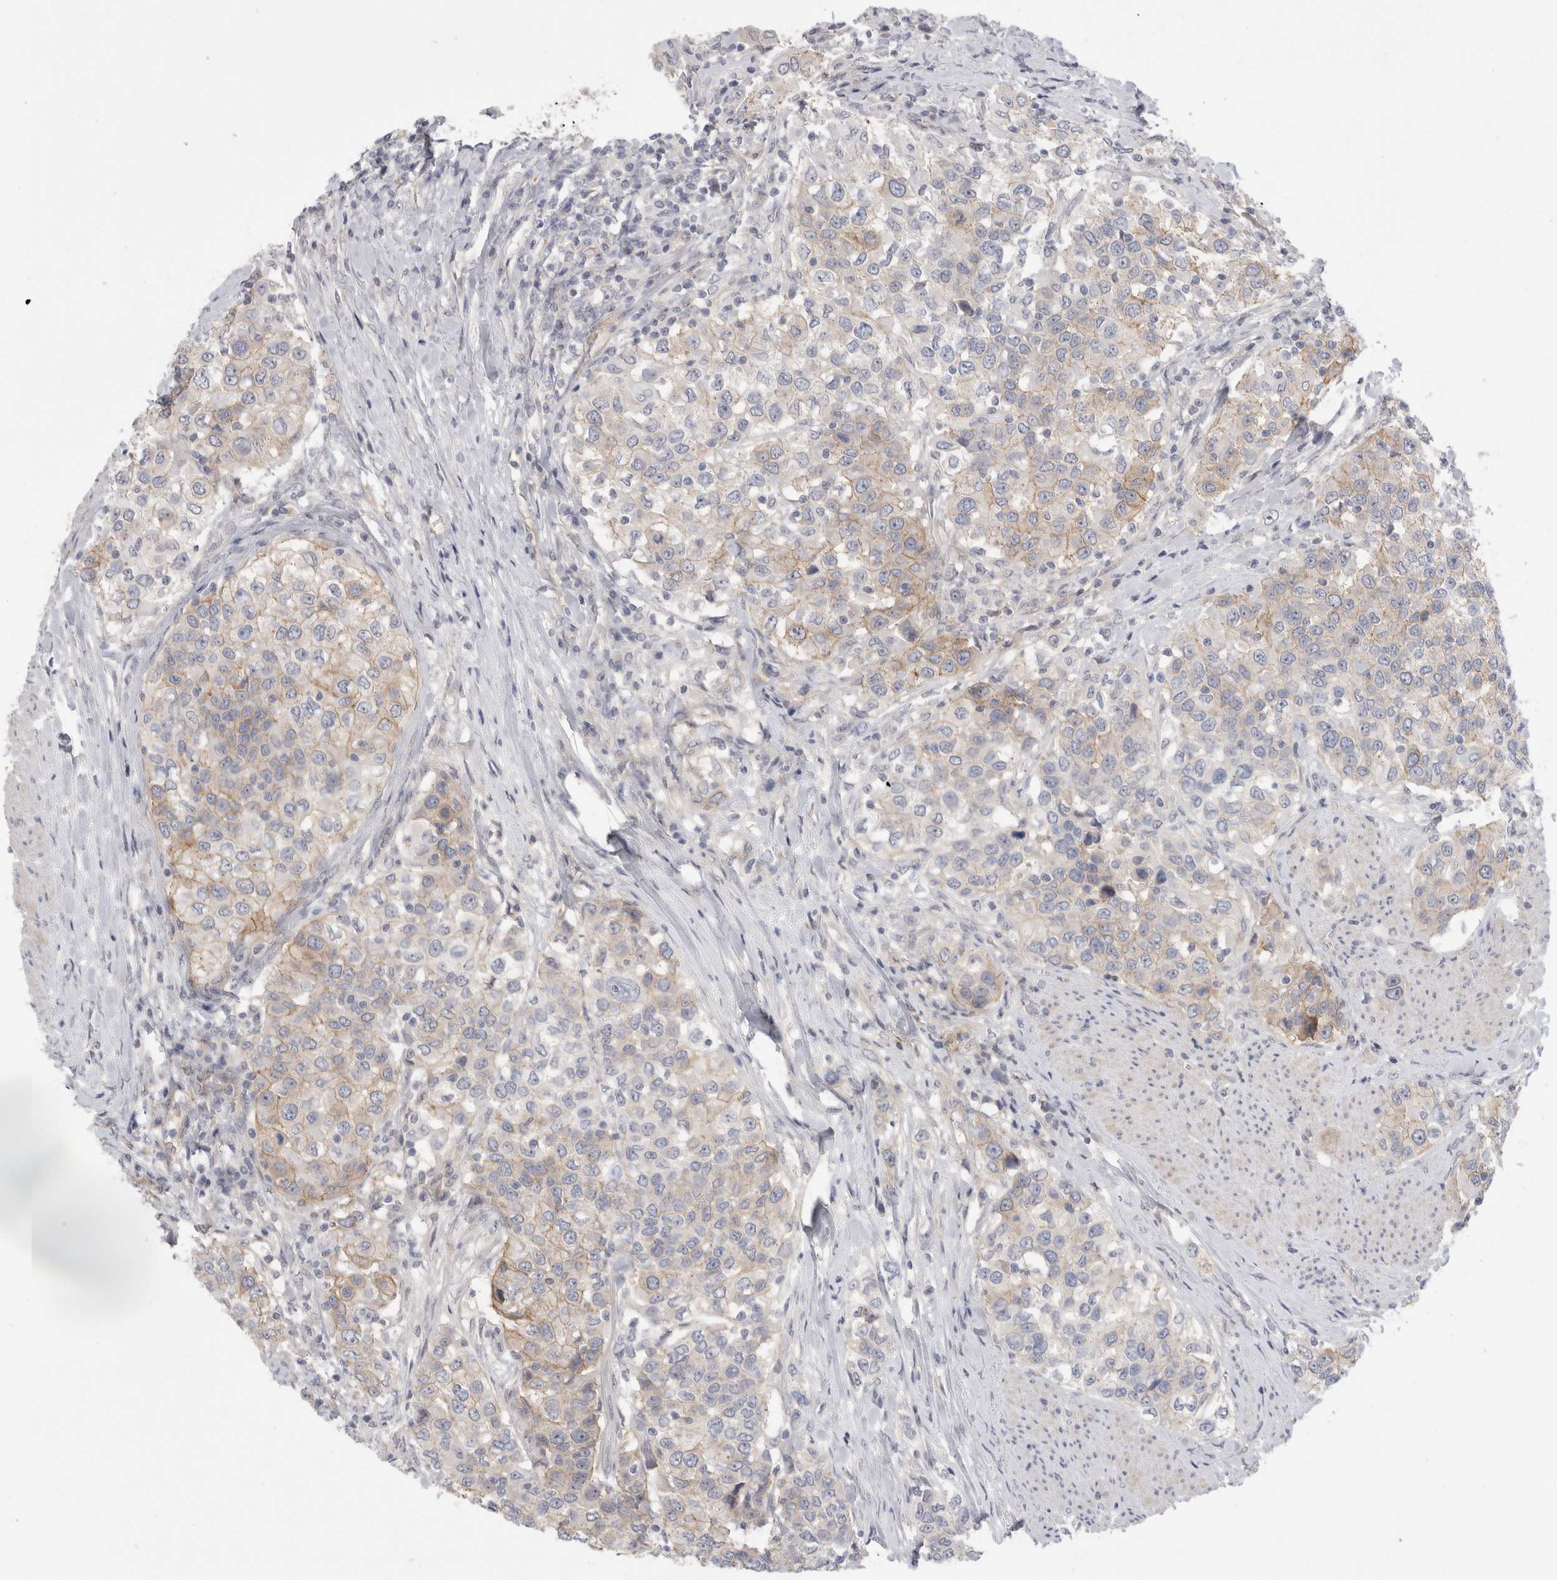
{"staining": {"intensity": "weak", "quantity": "25%-75%", "location": "cytoplasmic/membranous"}, "tissue": "urothelial cancer", "cell_type": "Tumor cells", "image_type": "cancer", "snomed": [{"axis": "morphology", "description": "Urothelial carcinoma, High grade"}, {"axis": "topography", "description": "Urinary bladder"}], "caption": "Protein analysis of high-grade urothelial carcinoma tissue exhibits weak cytoplasmic/membranous positivity in approximately 25%-75% of tumor cells.", "gene": "VANGL1", "patient": {"sex": "female", "age": 80}}